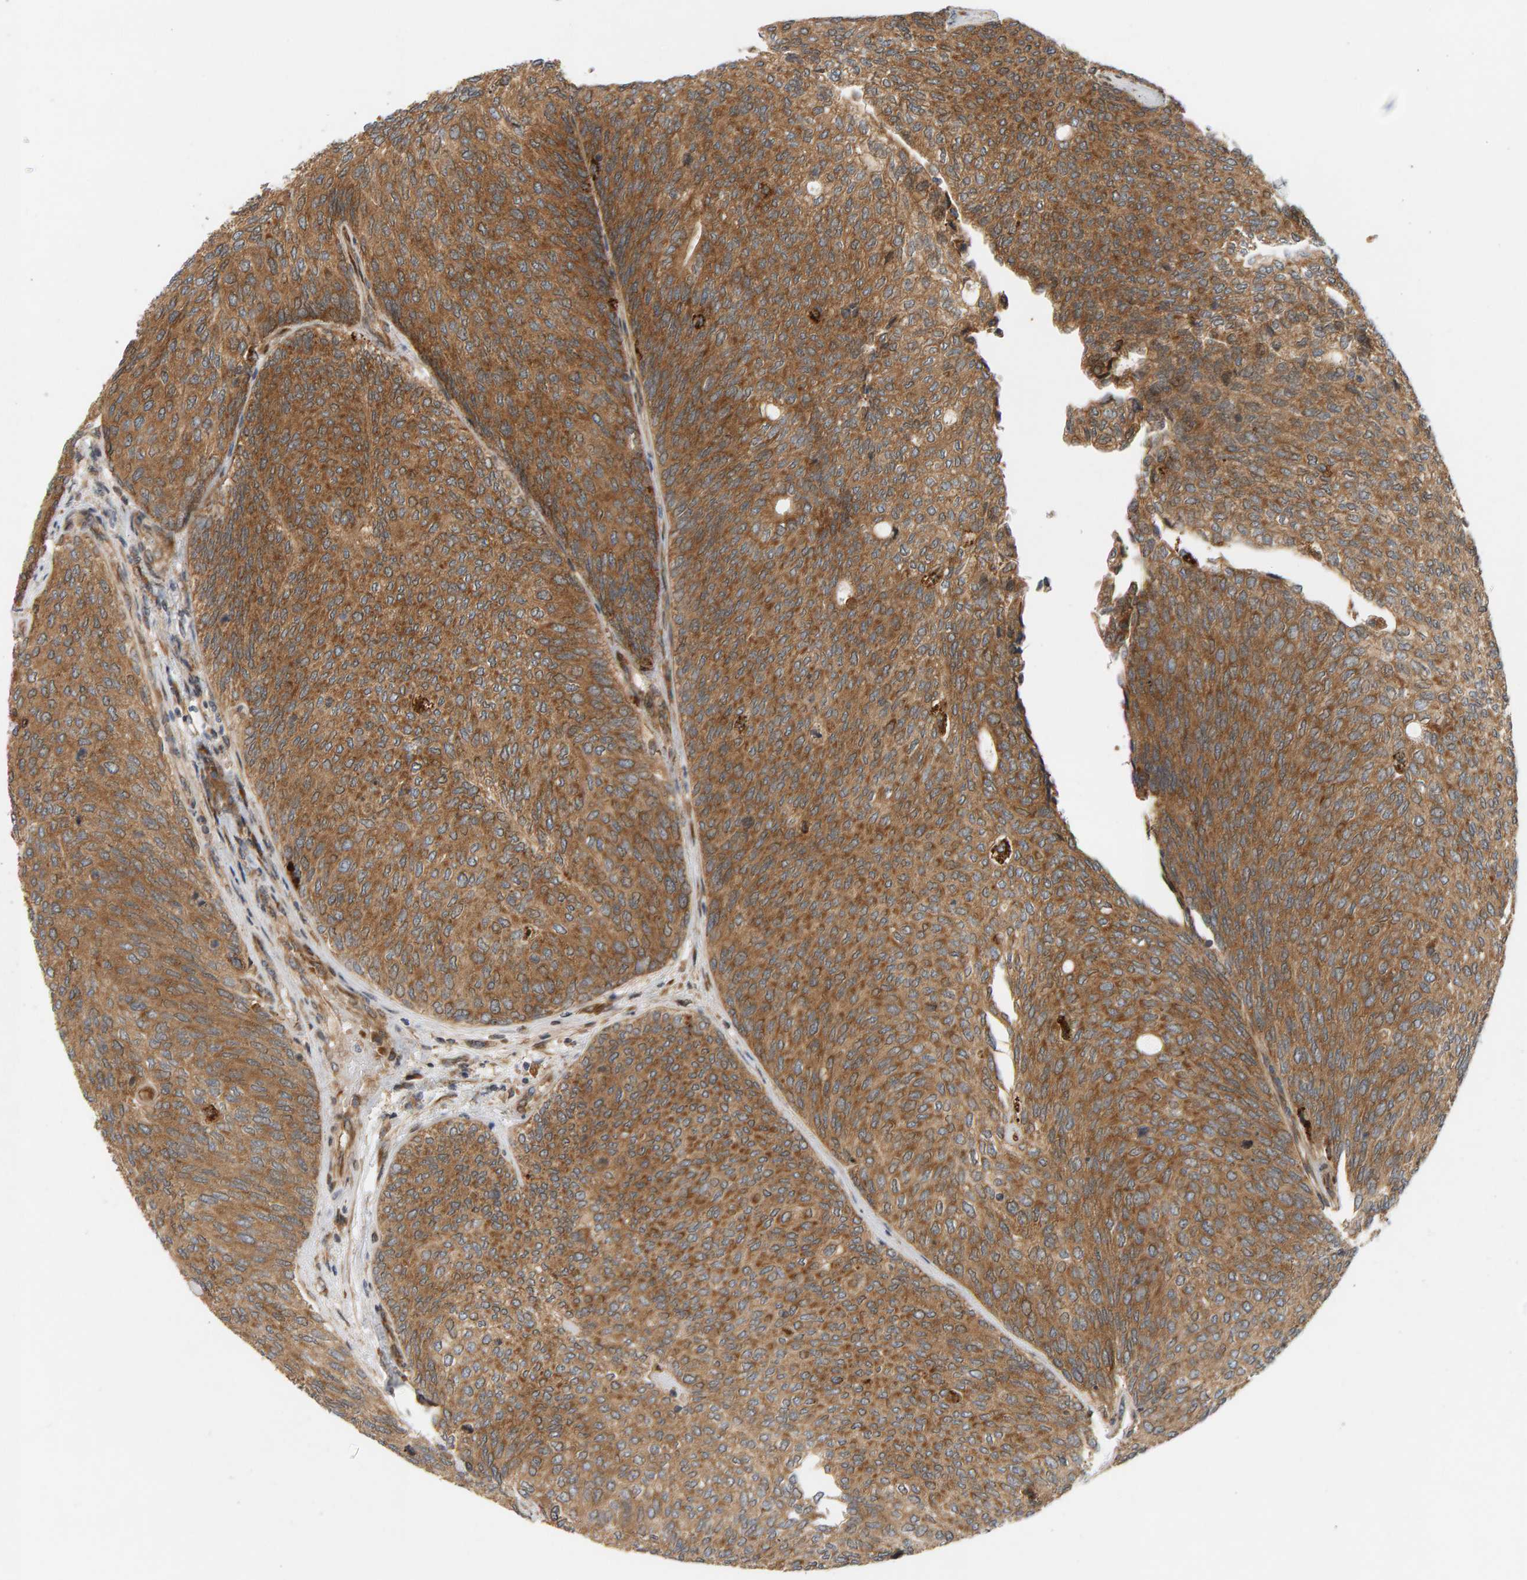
{"staining": {"intensity": "moderate", "quantity": ">75%", "location": "cytoplasmic/membranous"}, "tissue": "urothelial cancer", "cell_type": "Tumor cells", "image_type": "cancer", "snomed": [{"axis": "morphology", "description": "Urothelial carcinoma, Low grade"}, {"axis": "topography", "description": "Urinary bladder"}], "caption": "This is a photomicrograph of immunohistochemistry staining of urothelial cancer, which shows moderate expression in the cytoplasmic/membranous of tumor cells.", "gene": "BAHCC1", "patient": {"sex": "female", "age": 79}}